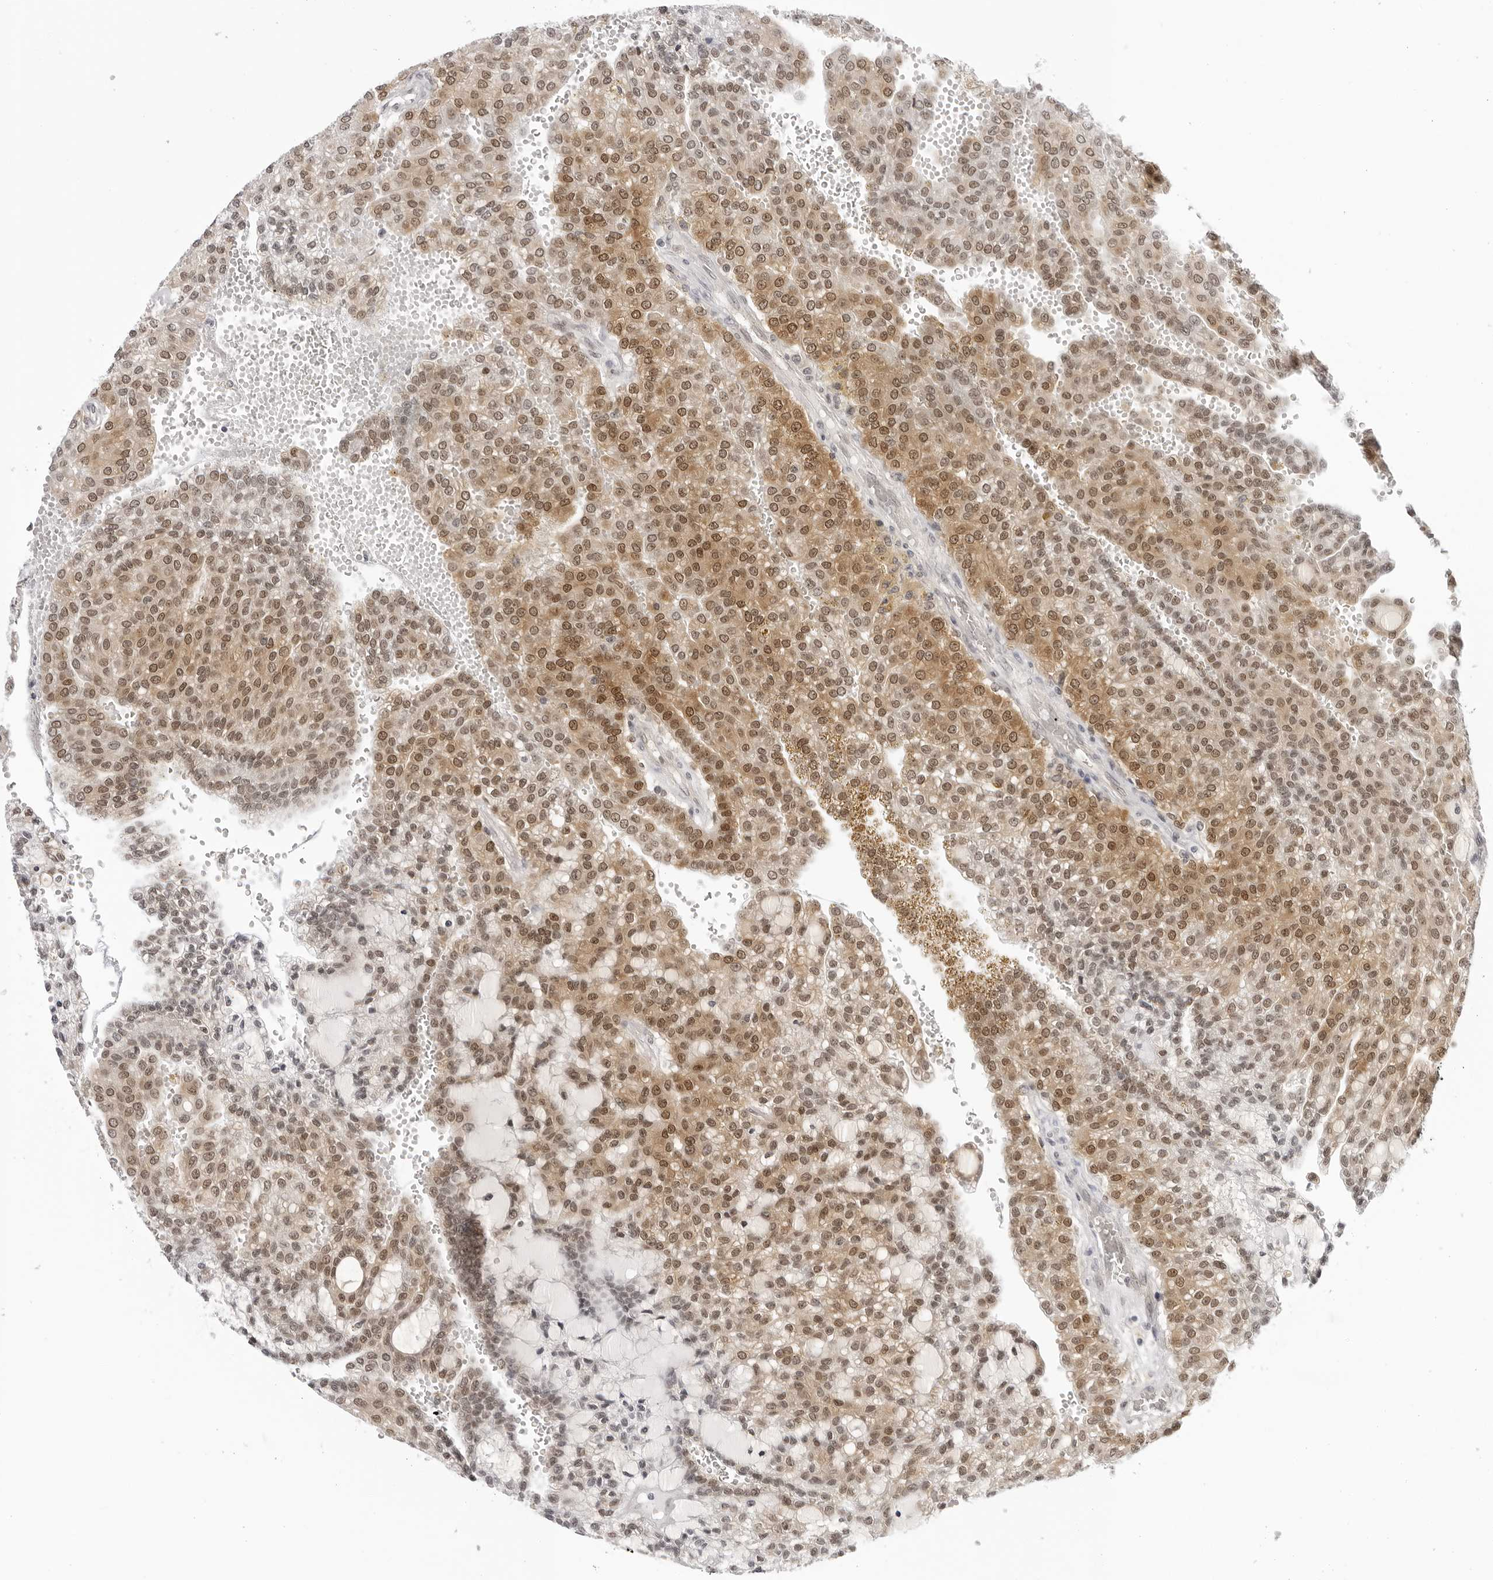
{"staining": {"intensity": "moderate", "quantity": ">75%", "location": "cytoplasmic/membranous,nuclear"}, "tissue": "renal cancer", "cell_type": "Tumor cells", "image_type": "cancer", "snomed": [{"axis": "morphology", "description": "Adenocarcinoma, NOS"}, {"axis": "topography", "description": "Kidney"}], "caption": "Immunohistochemistry (IHC) of human renal cancer displays medium levels of moderate cytoplasmic/membranous and nuclear staining in approximately >75% of tumor cells.", "gene": "WDR77", "patient": {"sex": "male", "age": 63}}